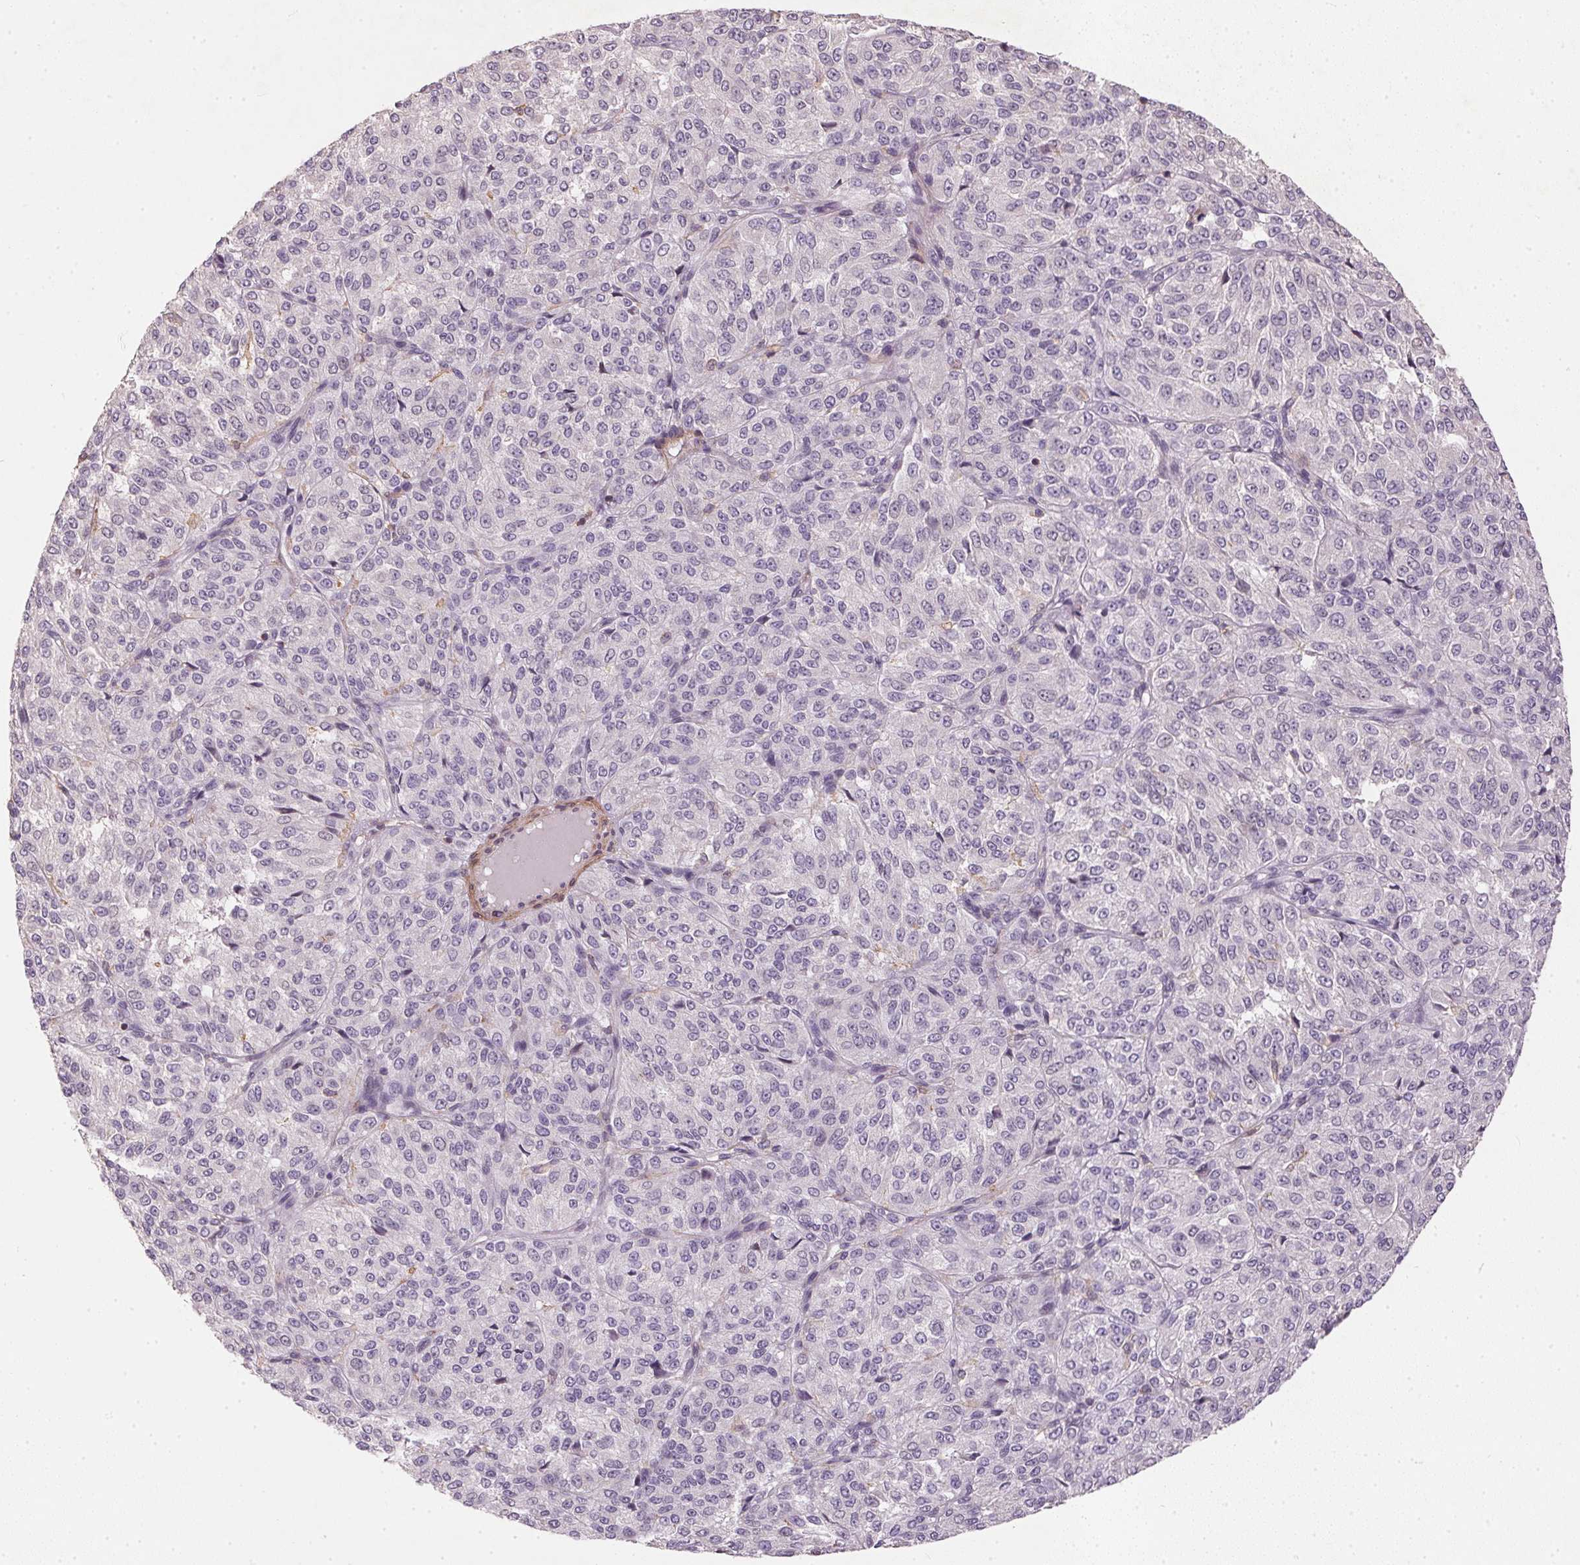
{"staining": {"intensity": "negative", "quantity": "none", "location": "none"}, "tissue": "melanoma", "cell_type": "Tumor cells", "image_type": "cancer", "snomed": [{"axis": "morphology", "description": "Malignant melanoma, Metastatic site"}, {"axis": "topography", "description": "Brain"}], "caption": "This is a image of IHC staining of malignant melanoma (metastatic site), which shows no staining in tumor cells. (Stains: DAB (3,3'-diaminobenzidine) IHC with hematoxylin counter stain, Microscopy: brightfield microscopy at high magnification).", "gene": "KCNK15", "patient": {"sex": "female", "age": 56}}